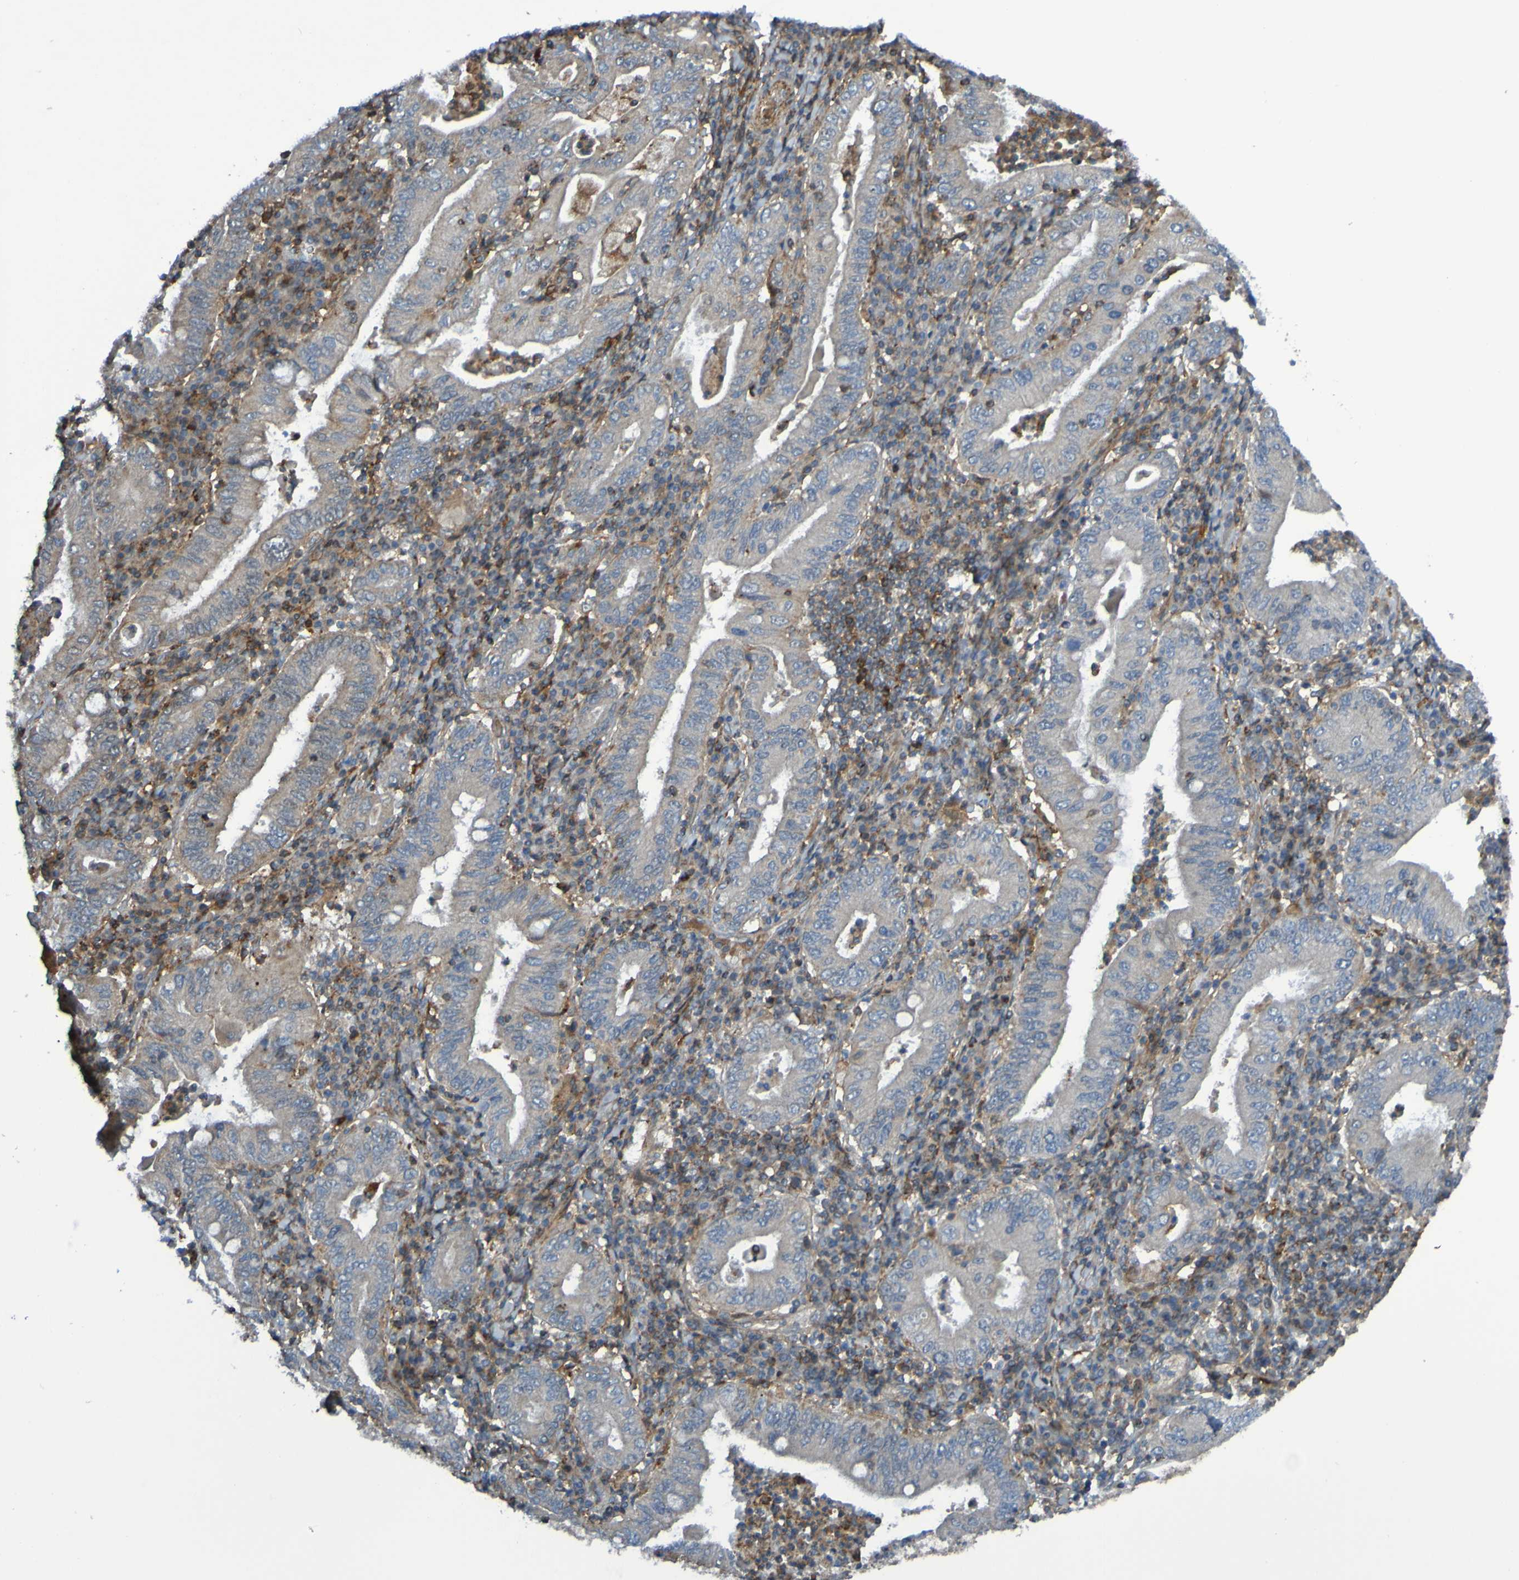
{"staining": {"intensity": "weak", "quantity": ">75%", "location": "cytoplasmic/membranous"}, "tissue": "stomach cancer", "cell_type": "Tumor cells", "image_type": "cancer", "snomed": [{"axis": "morphology", "description": "Normal tissue, NOS"}, {"axis": "morphology", "description": "Adenocarcinoma, NOS"}, {"axis": "topography", "description": "Esophagus"}, {"axis": "topography", "description": "Stomach, upper"}, {"axis": "topography", "description": "Peripheral nerve tissue"}], "caption": "Adenocarcinoma (stomach) stained with a protein marker displays weak staining in tumor cells.", "gene": "PDGFB", "patient": {"sex": "male", "age": 62}}